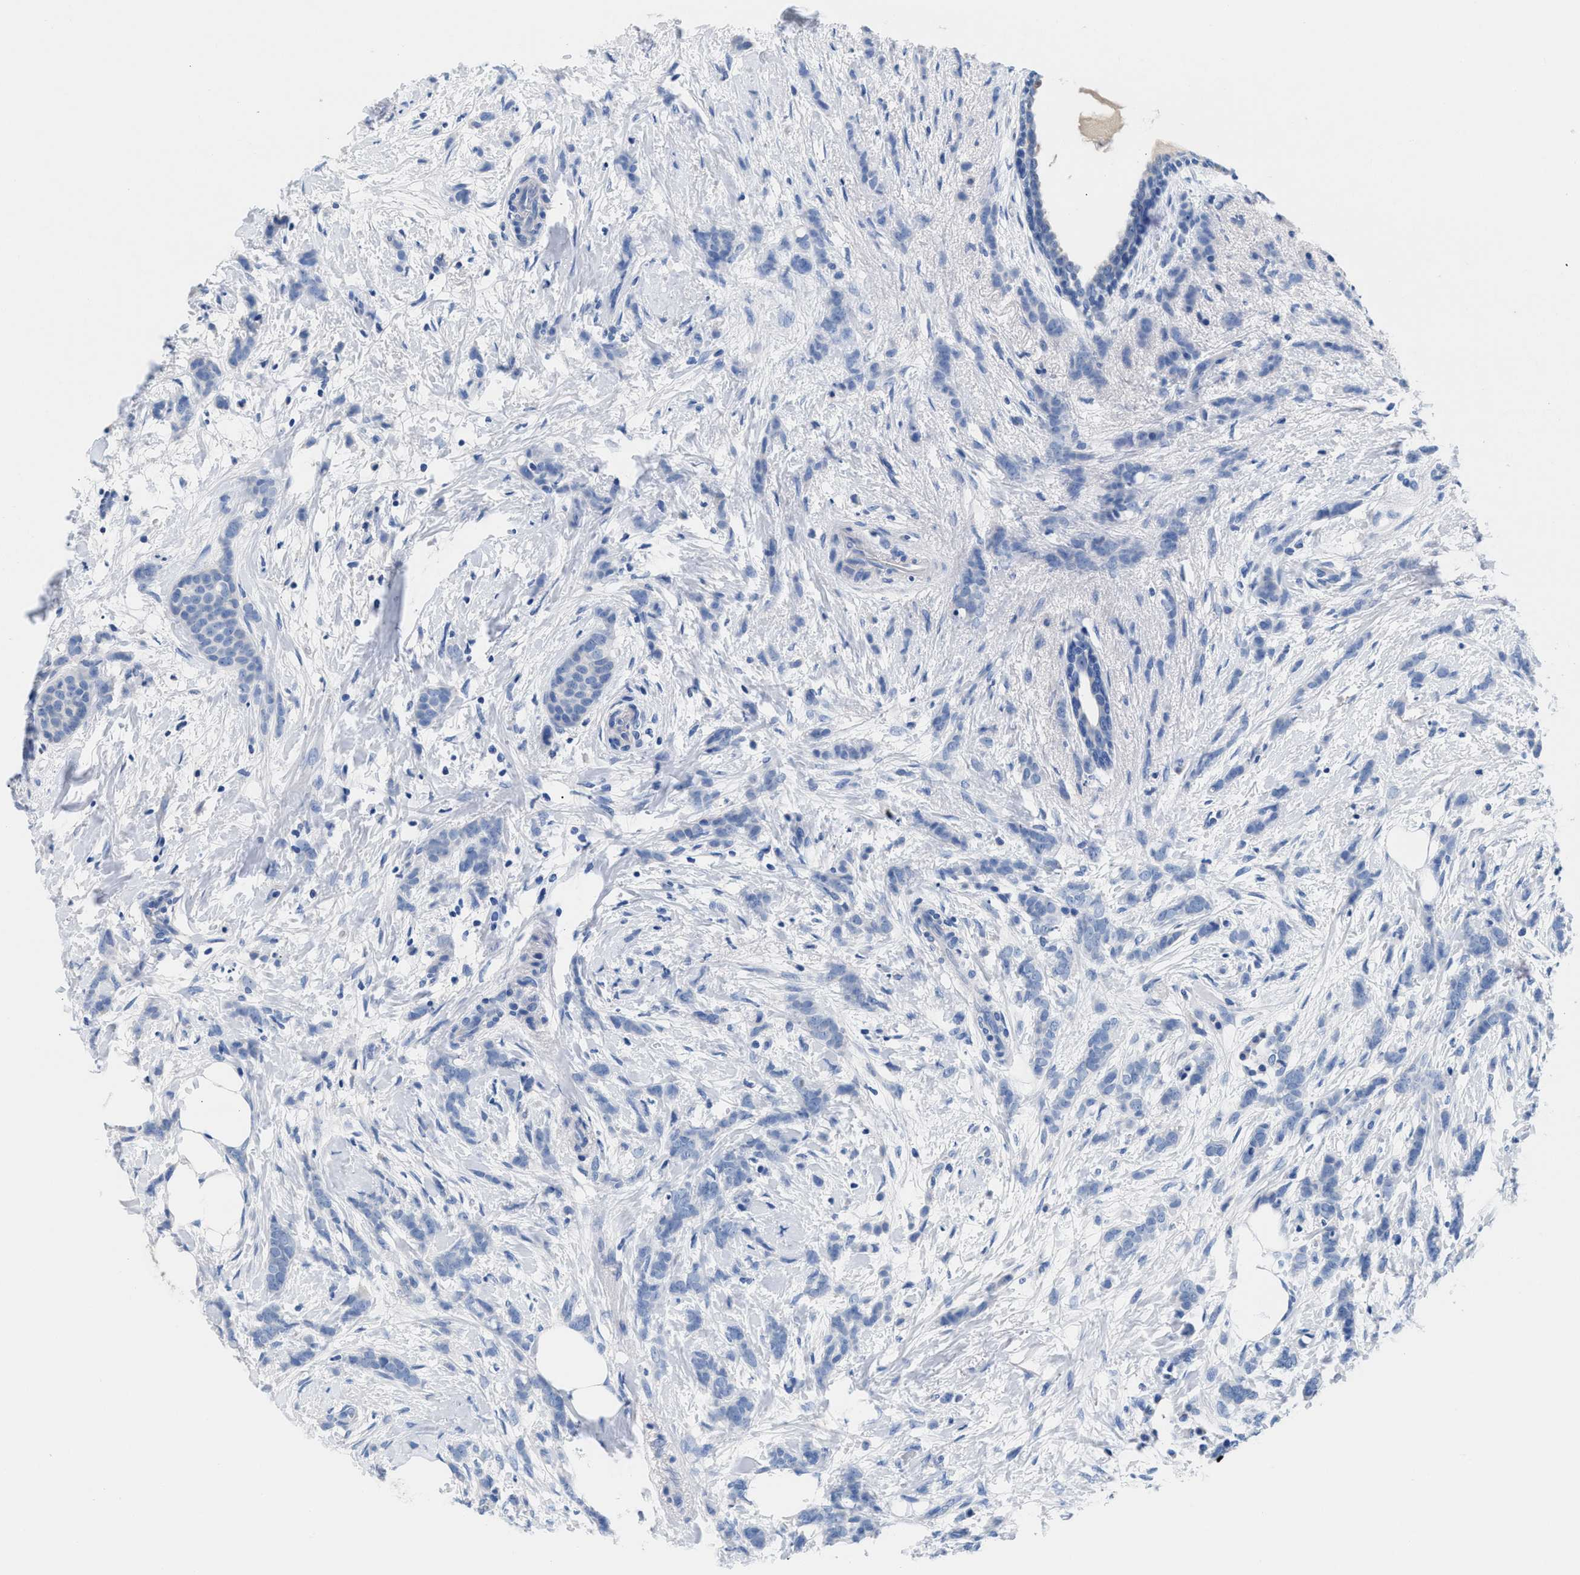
{"staining": {"intensity": "negative", "quantity": "none", "location": "none"}, "tissue": "breast cancer", "cell_type": "Tumor cells", "image_type": "cancer", "snomed": [{"axis": "morphology", "description": "Lobular carcinoma, in situ"}, {"axis": "morphology", "description": "Lobular carcinoma"}, {"axis": "topography", "description": "Breast"}], "caption": "Immunohistochemistry (IHC) of breast cancer exhibits no expression in tumor cells. (DAB immunohistochemistry visualized using brightfield microscopy, high magnification).", "gene": "SLFN13", "patient": {"sex": "female", "age": 41}}